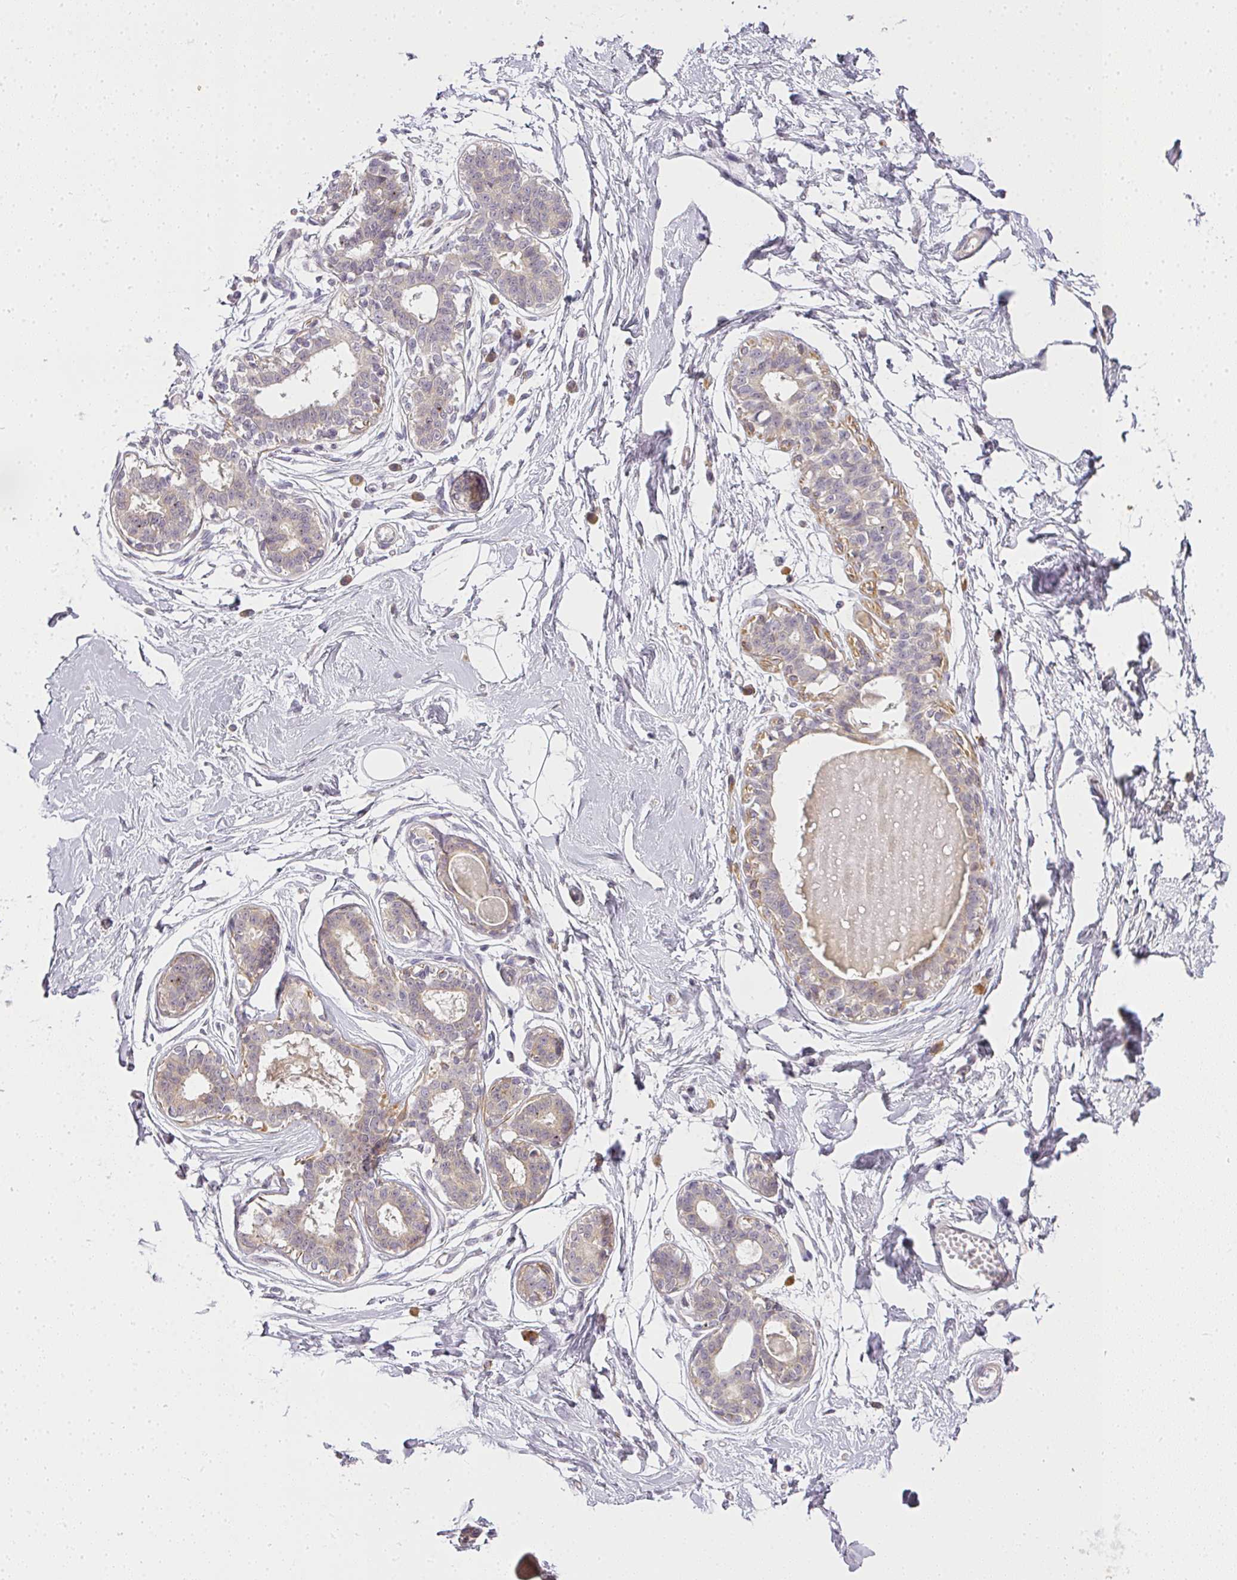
{"staining": {"intensity": "negative", "quantity": "none", "location": "none"}, "tissue": "breast", "cell_type": "Adipocytes", "image_type": "normal", "snomed": [{"axis": "morphology", "description": "Normal tissue, NOS"}, {"axis": "topography", "description": "Breast"}], "caption": "Benign breast was stained to show a protein in brown. There is no significant expression in adipocytes. (DAB (3,3'-diaminobenzidine) IHC visualized using brightfield microscopy, high magnification).", "gene": "MED19", "patient": {"sex": "female", "age": 45}}